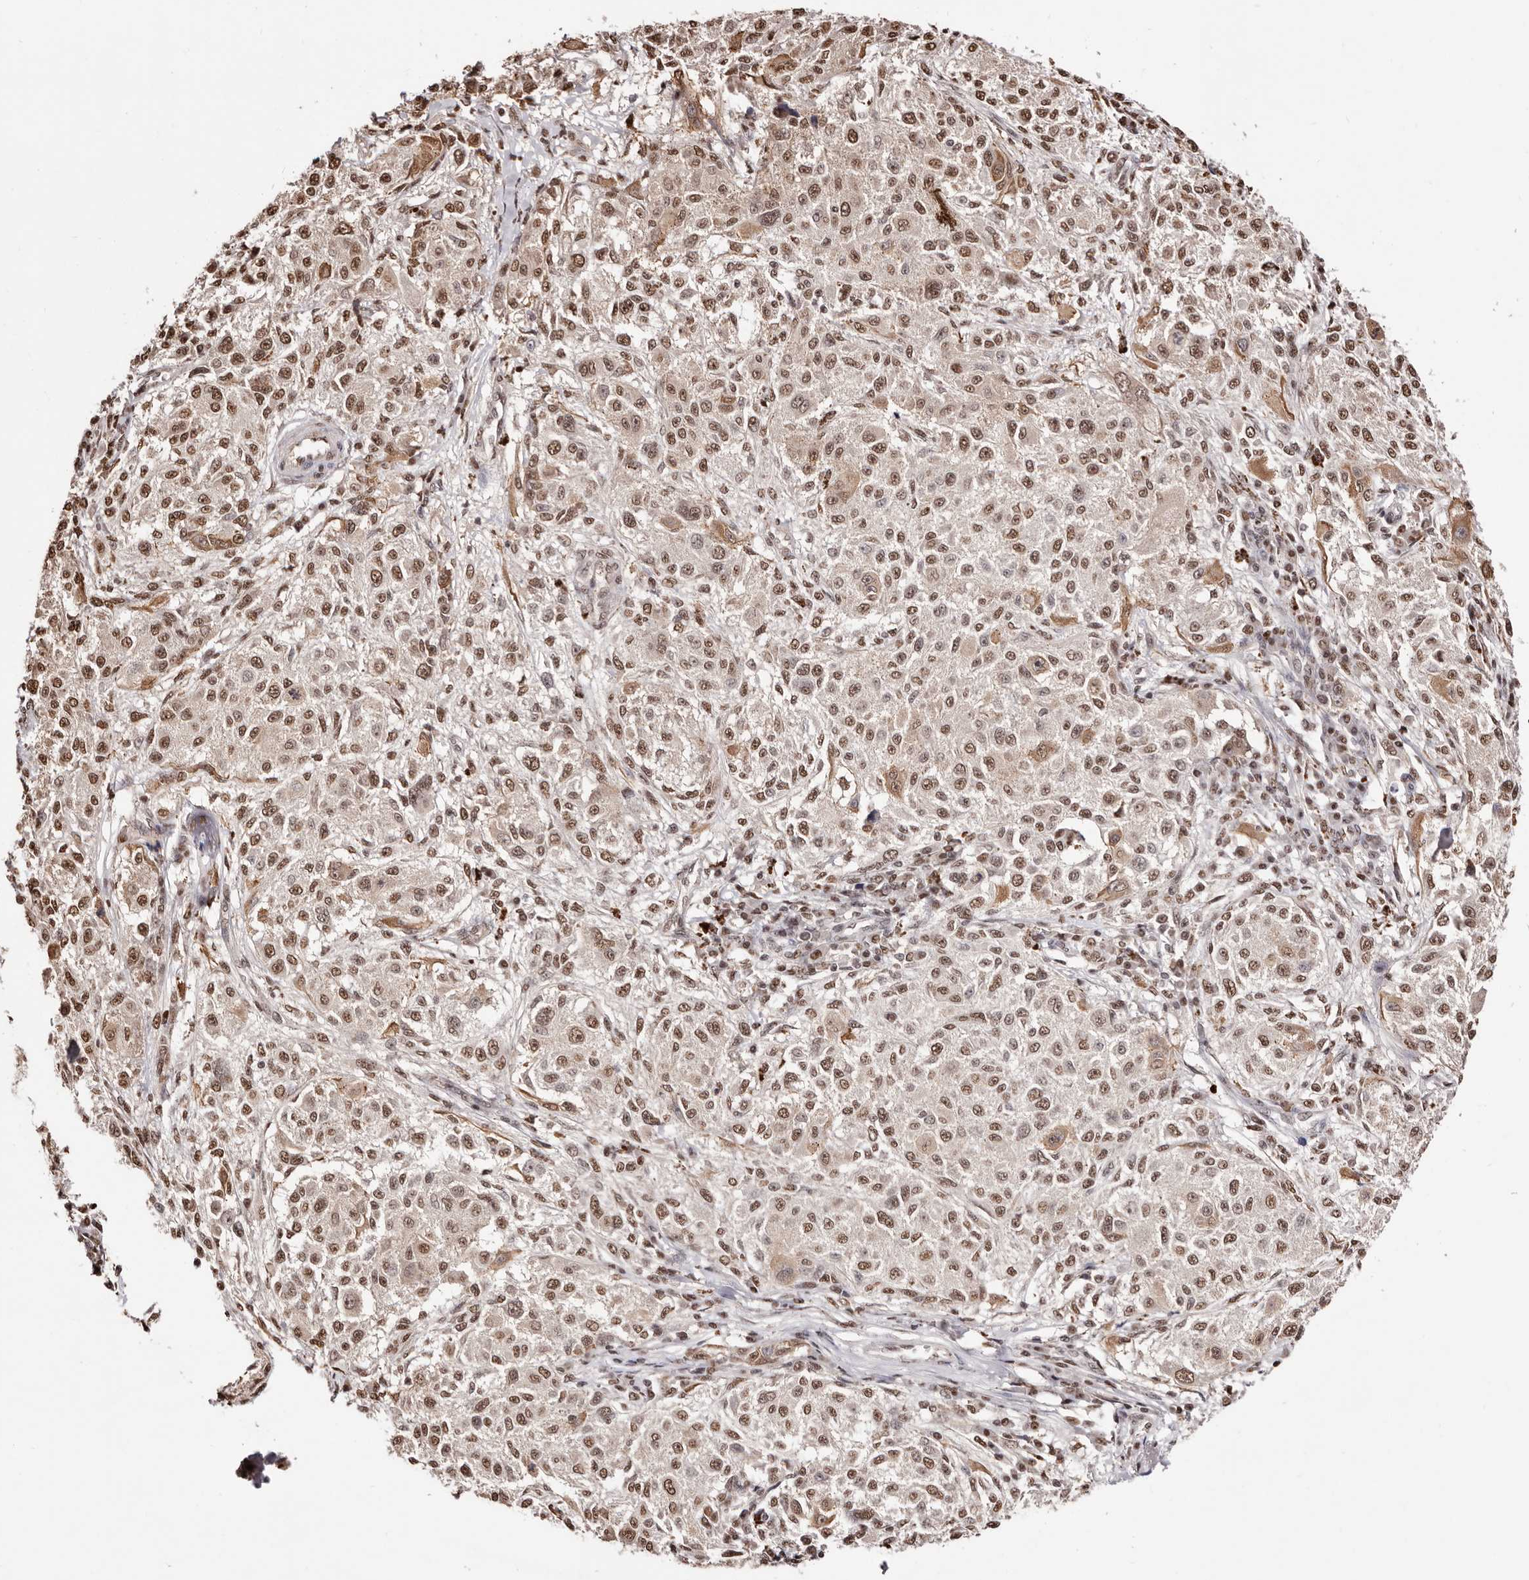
{"staining": {"intensity": "moderate", "quantity": ">75%", "location": "nuclear"}, "tissue": "melanoma", "cell_type": "Tumor cells", "image_type": "cancer", "snomed": [{"axis": "morphology", "description": "Necrosis, NOS"}, {"axis": "morphology", "description": "Malignant melanoma, NOS"}, {"axis": "topography", "description": "Skin"}], "caption": "Tumor cells display medium levels of moderate nuclear positivity in approximately >75% of cells in human malignant melanoma.", "gene": "BICRAL", "patient": {"sex": "female", "age": 87}}